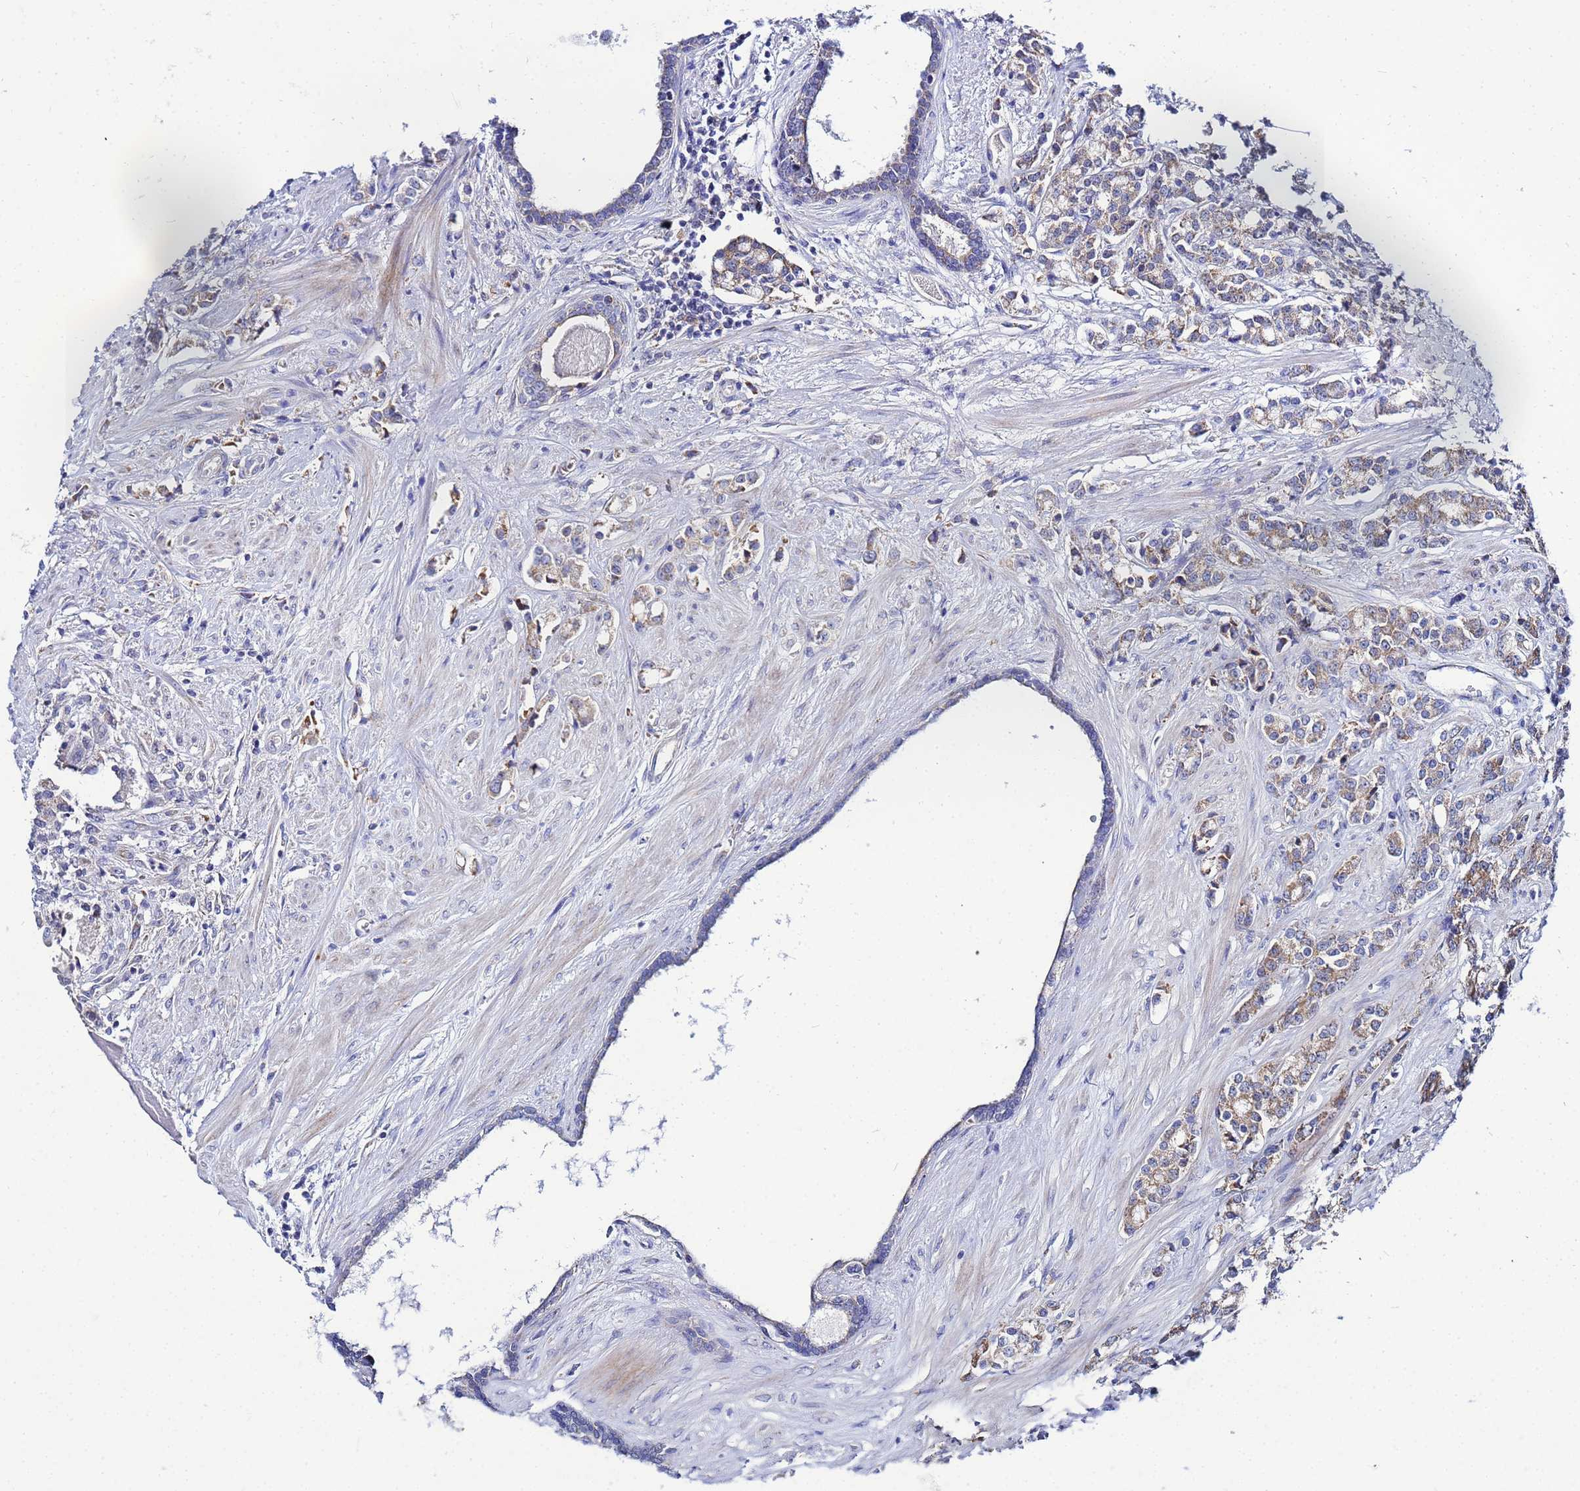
{"staining": {"intensity": "moderate", "quantity": ">75%", "location": "cytoplasmic/membranous"}, "tissue": "prostate cancer", "cell_type": "Tumor cells", "image_type": "cancer", "snomed": [{"axis": "morphology", "description": "Adenocarcinoma, High grade"}, {"axis": "topography", "description": "Prostate"}], "caption": "Prostate high-grade adenocarcinoma stained with a protein marker reveals moderate staining in tumor cells.", "gene": "FAHD2A", "patient": {"sex": "male", "age": 62}}